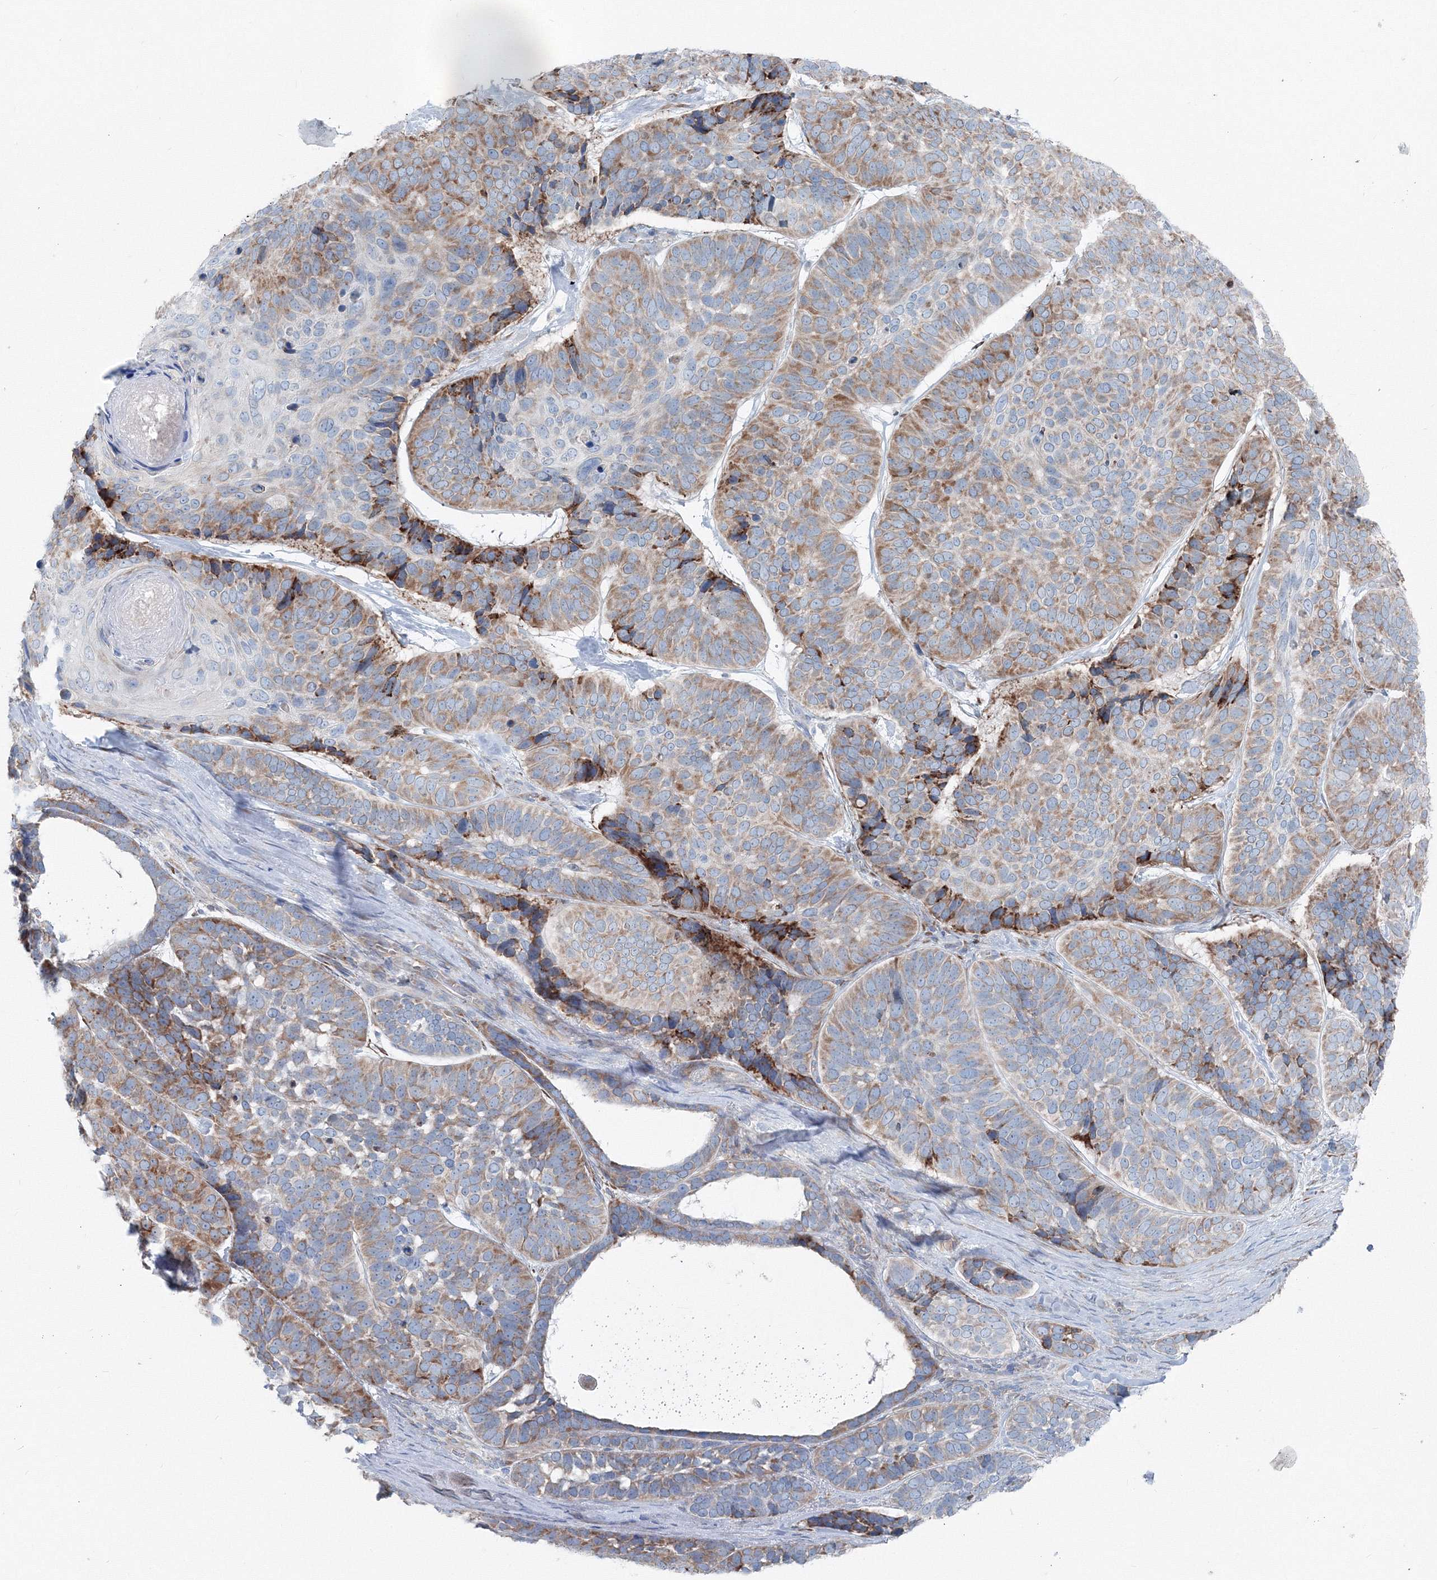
{"staining": {"intensity": "moderate", "quantity": "25%-75%", "location": "cytoplasmic/membranous"}, "tissue": "skin cancer", "cell_type": "Tumor cells", "image_type": "cancer", "snomed": [{"axis": "morphology", "description": "Basal cell carcinoma"}, {"axis": "topography", "description": "Skin"}], "caption": "DAB (3,3'-diaminobenzidine) immunohistochemical staining of skin cancer shows moderate cytoplasmic/membranous protein expression in about 25%-75% of tumor cells. The staining was performed using DAB to visualize the protein expression in brown, while the nuclei were stained in blue with hematoxylin (Magnification: 20x).", "gene": "RCN1", "patient": {"sex": "male", "age": 62}}